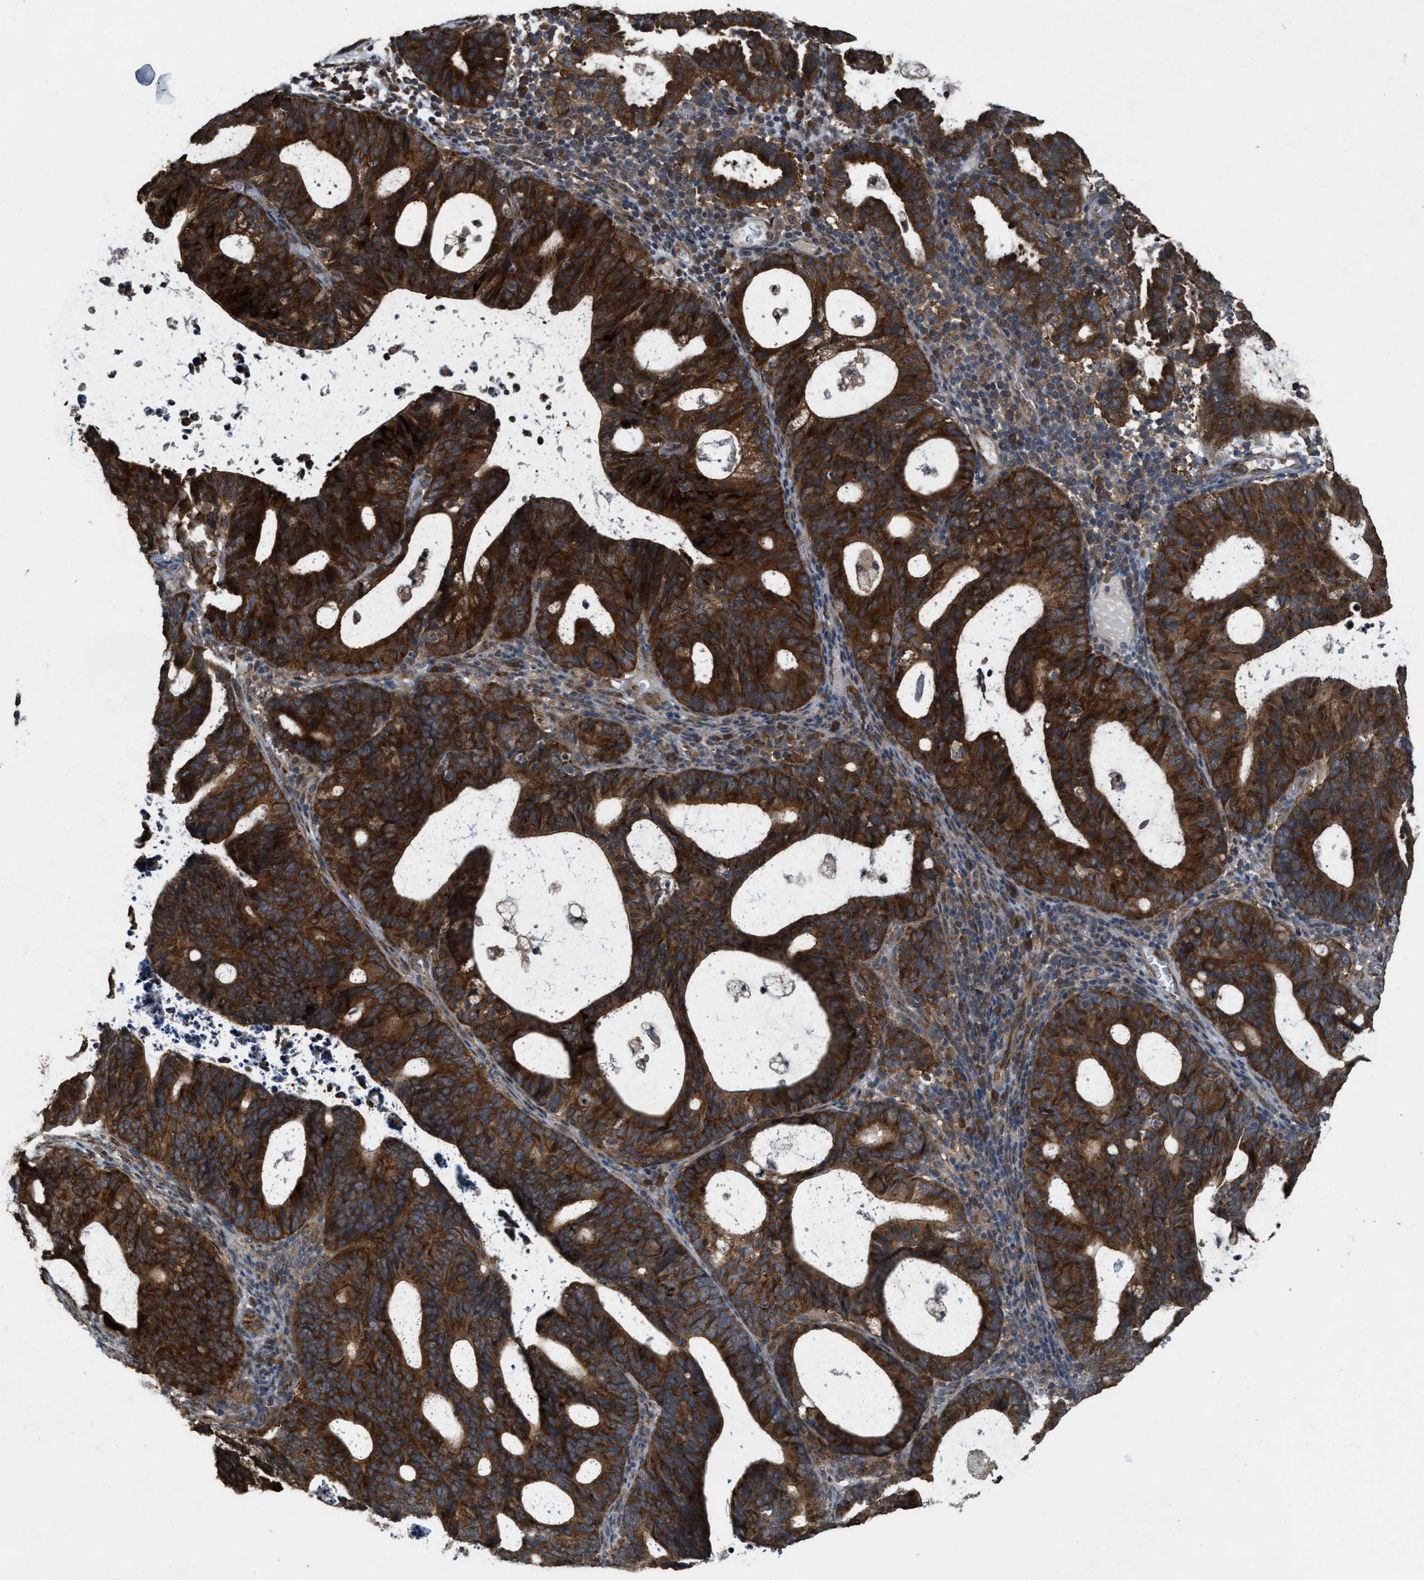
{"staining": {"intensity": "strong", "quantity": ">75%", "location": "cytoplasmic/membranous"}, "tissue": "endometrial cancer", "cell_type": "Tumor cells", "image_type": "cancer", "snomed": [{"axis": "morphology", "description": "Adenocarcinoma, NOS"}, {"axis": "topography", "description": "Uterus"}], "caption": "The micrograph exhibits immunohistochemical staining of endometrial cancer (adenocarcinoma). There is strong cytoplasmic/membranous staining is identified in approximately >75% of tumor cells. (DAB (3,3'-diaminobenzidine) = brown stain, brightfield microscopy at high magnification).", "gene": "ARHGEF5", "patient": {"sex": "female", "age": 83}}